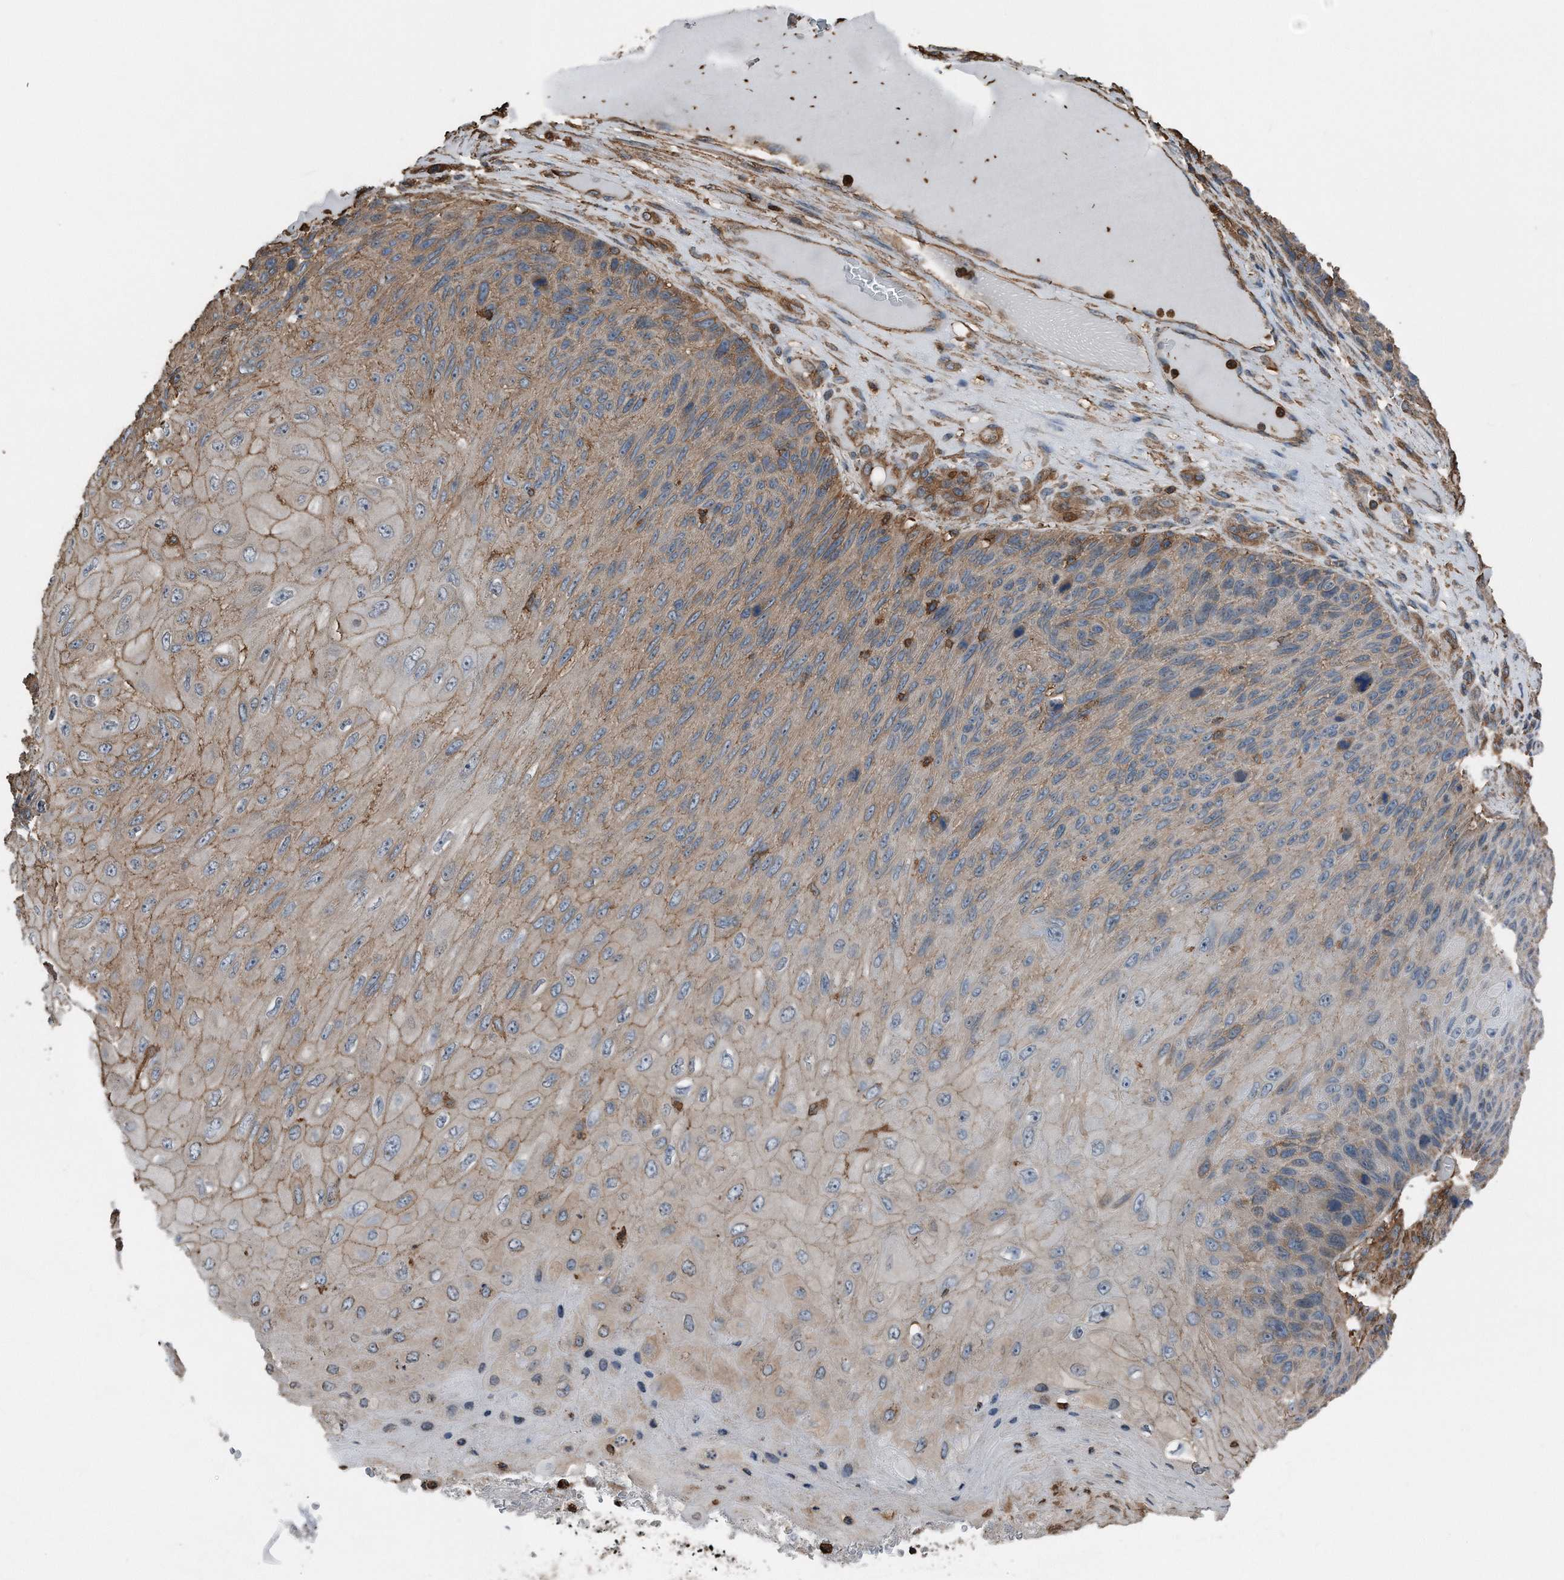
{"staining": {"intensity": "moderate", "quantity": ">75%", "location": "cytoplasmic/membranous"}, "tissue": "skin cancer", "cell_type": "Tumor cells", "image_type": "cancer", "snomed": [{"axis": "morphology", "description": "Squamous cell carcinoma, NOS"}, {"axis": "topography", "description": "Skin"}], "caption": "Skin cancer (squamous cell carcinoma) stained with a brown dye reveals moderate cytoplasmic/membranous positive staining in approximately >75% of tumor cells.", "gene": "RSPO3", "patient": {"sex": "female", "age": 88}}